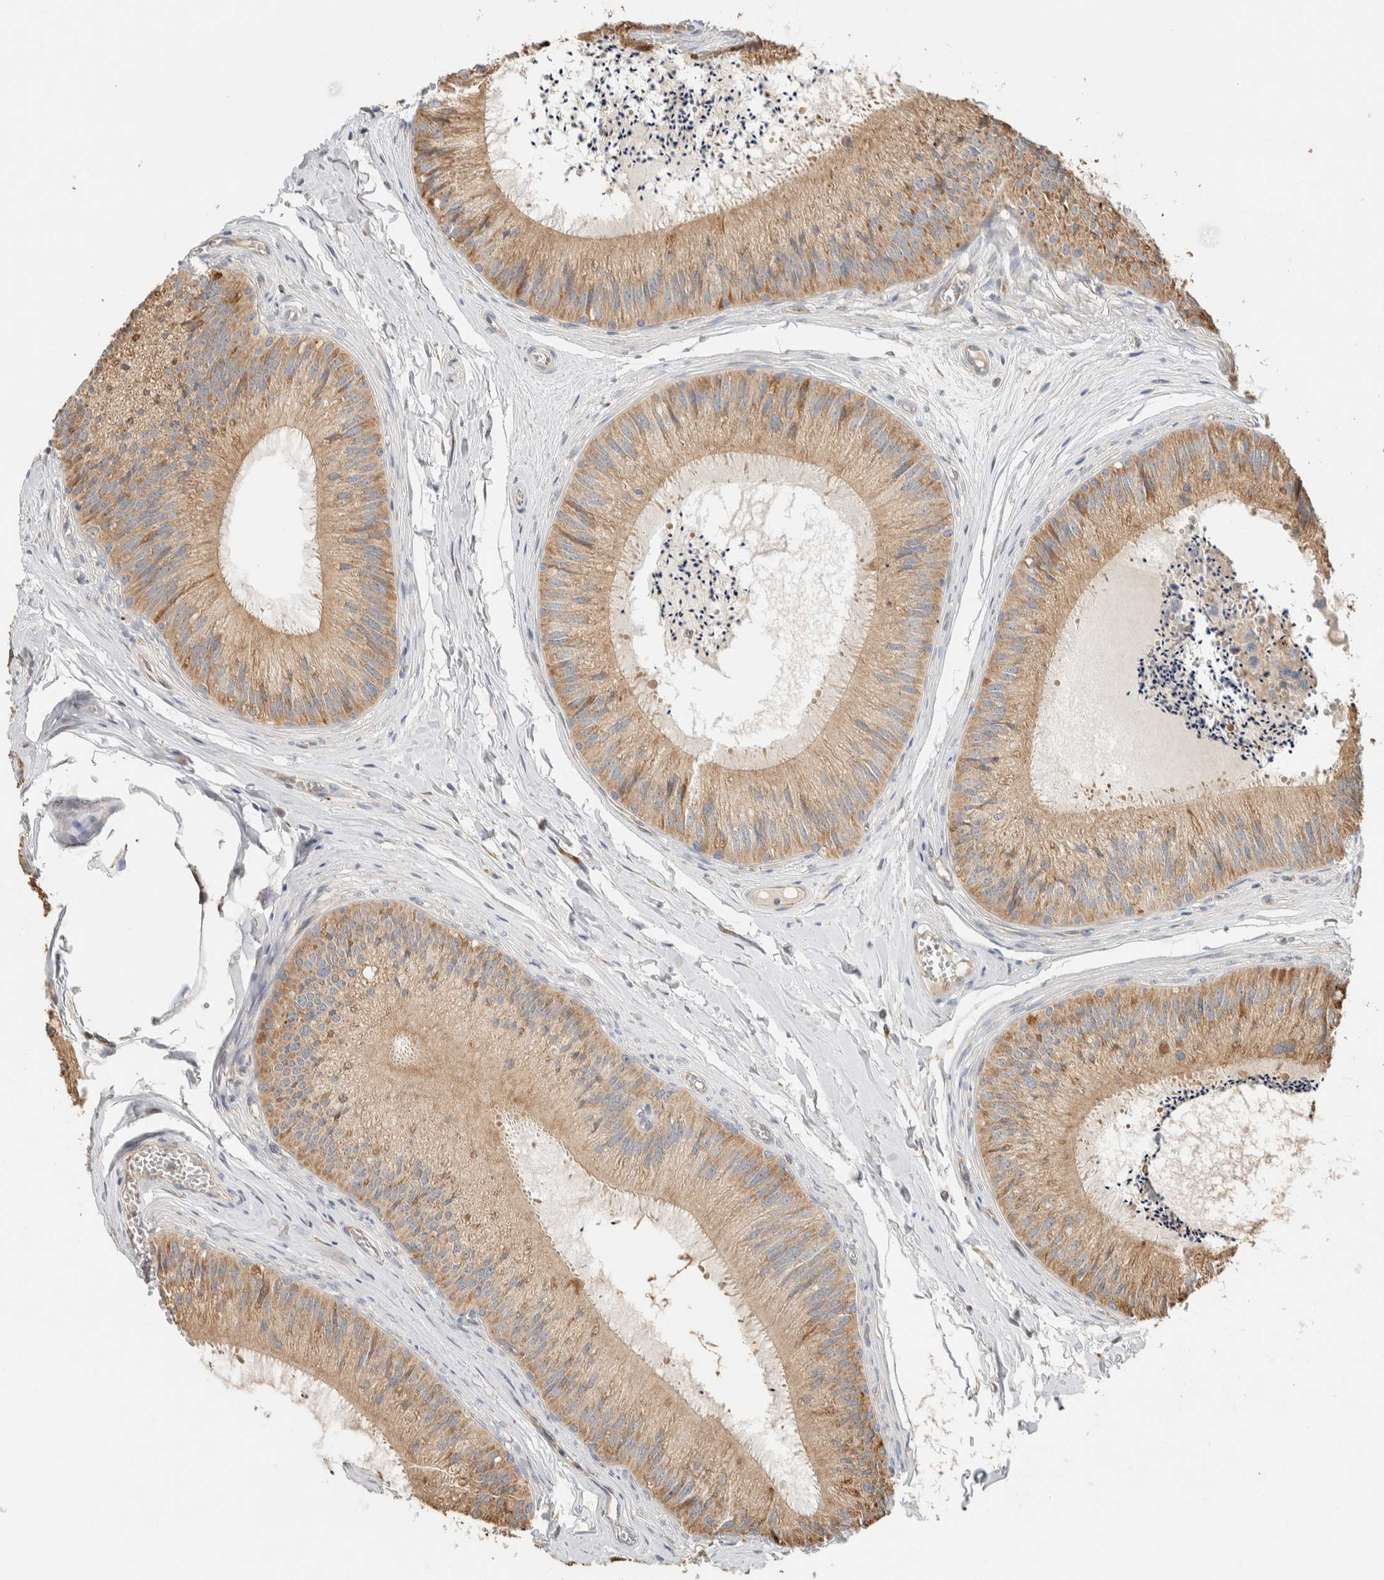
{"staining": {"intensity": "moderate", "quantity": ">75%", "location": "cytoplasmic/membranous"}, "tissue": "epididymis", "cell_type": "Glandular cells", "image_type": "normal", "snomed": [{"axis": "morphology", "description": "Normal tissue, NOS"}, {"axis": "topography", "description": "Epididymis"}], "caption": "Glandular cells exhibit moderate cytoplasmic/membranous positivity in approximately >75% of cells in normal epididymis.", "gene": "RAB11FIP1", "patient": {"sex": "male", "age": 31}}